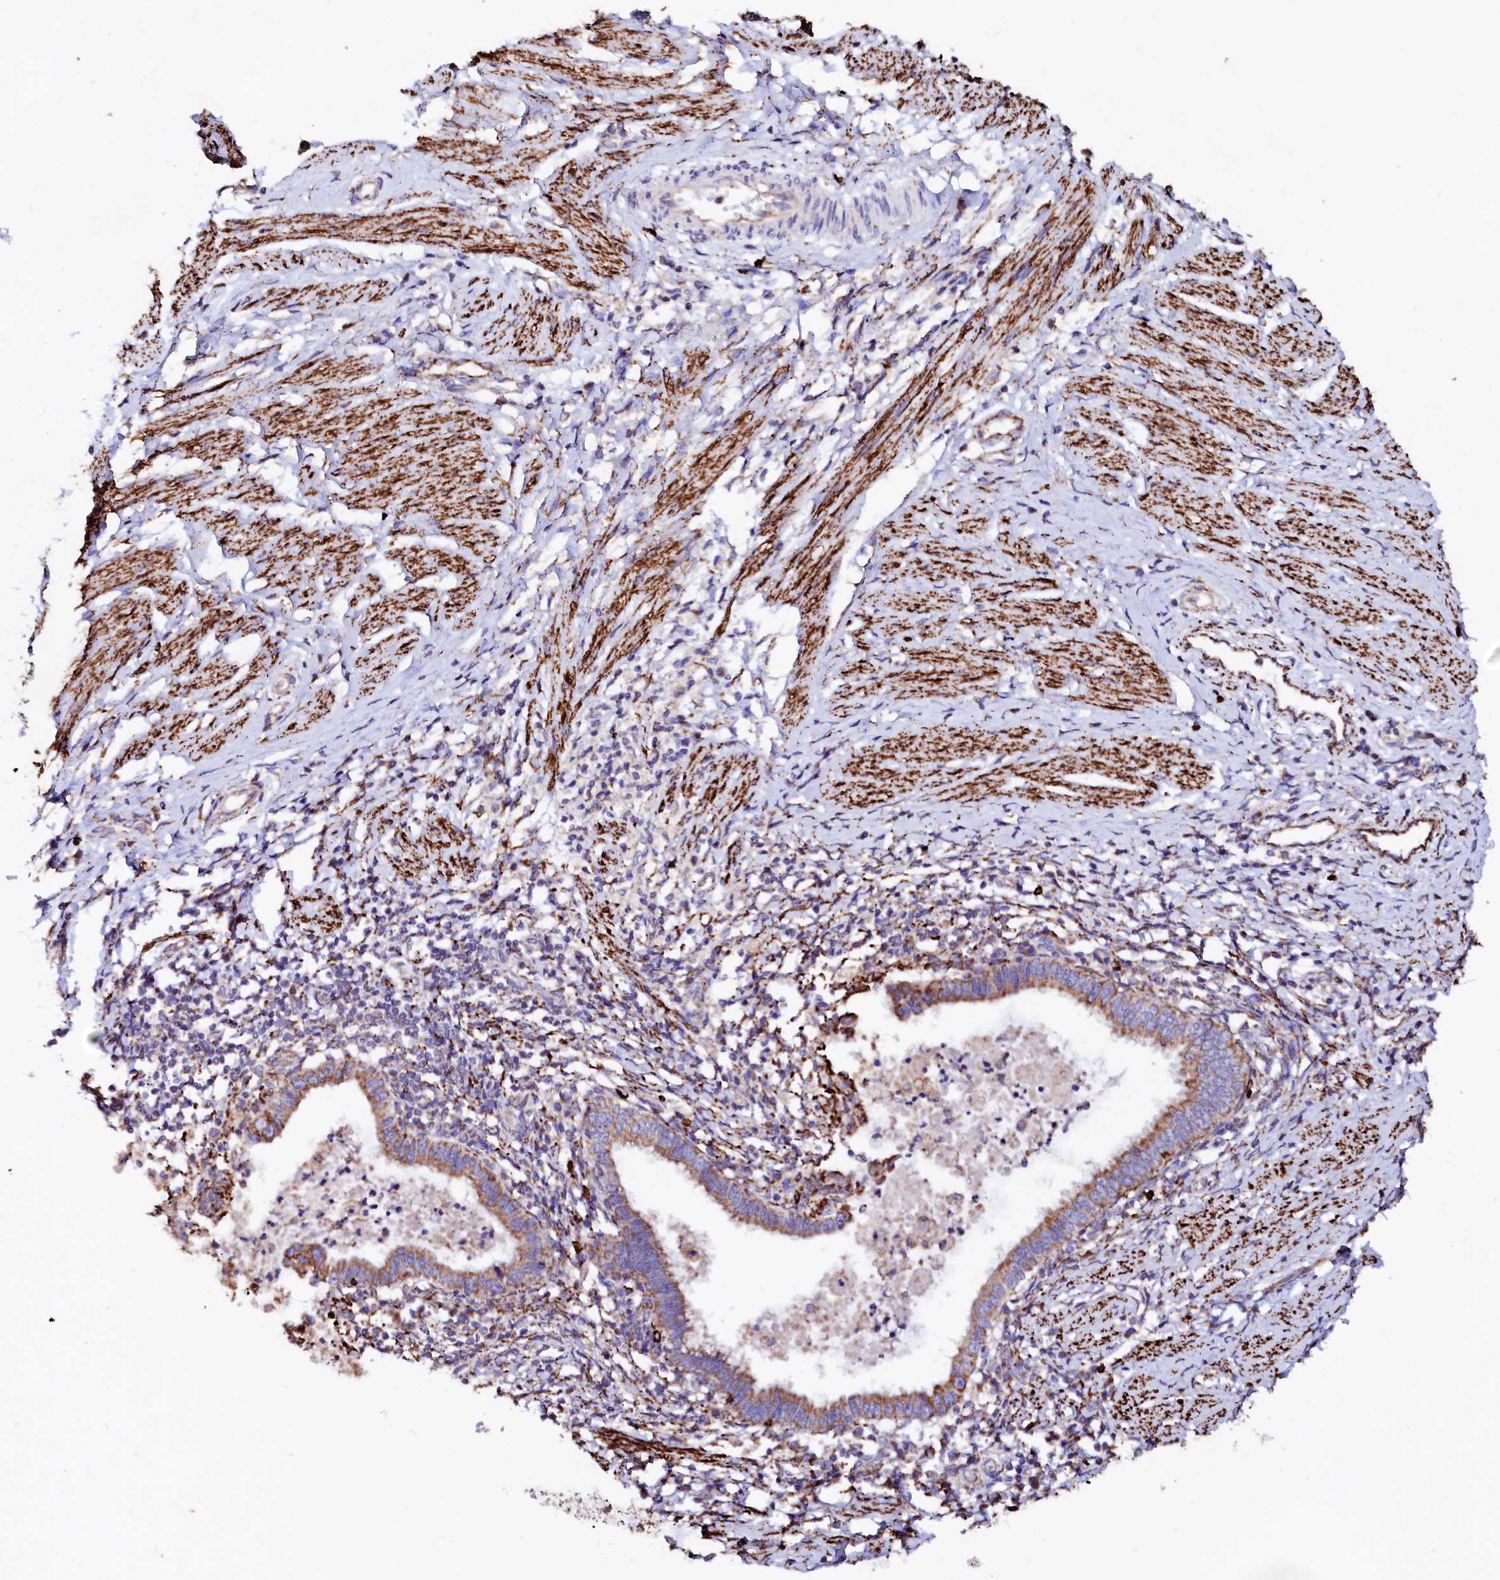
{"staining": {"intensity": "moderate", "quantity": ">75%", "location": "cytoplasmic/membranous"}, "tissue": "cervical cancer", "cell_type": "Tumor cells", "image_type": "cancer", "snomed": [{"axis": "morphology", "description": "Adenocarcinoma, NOS"}, {"axis": "topography", "description": "Cervix"}], "caption": "Cervical cancer (adenocarcinoma) stained with DAB immunohistochemistry (IHC) exhibits medium levels of moderate cytoplasmic/membranous staining in approximately >75% of tumor cells.", "gene": "MAOB", "patient": {"sex": "female", "age": 36}}